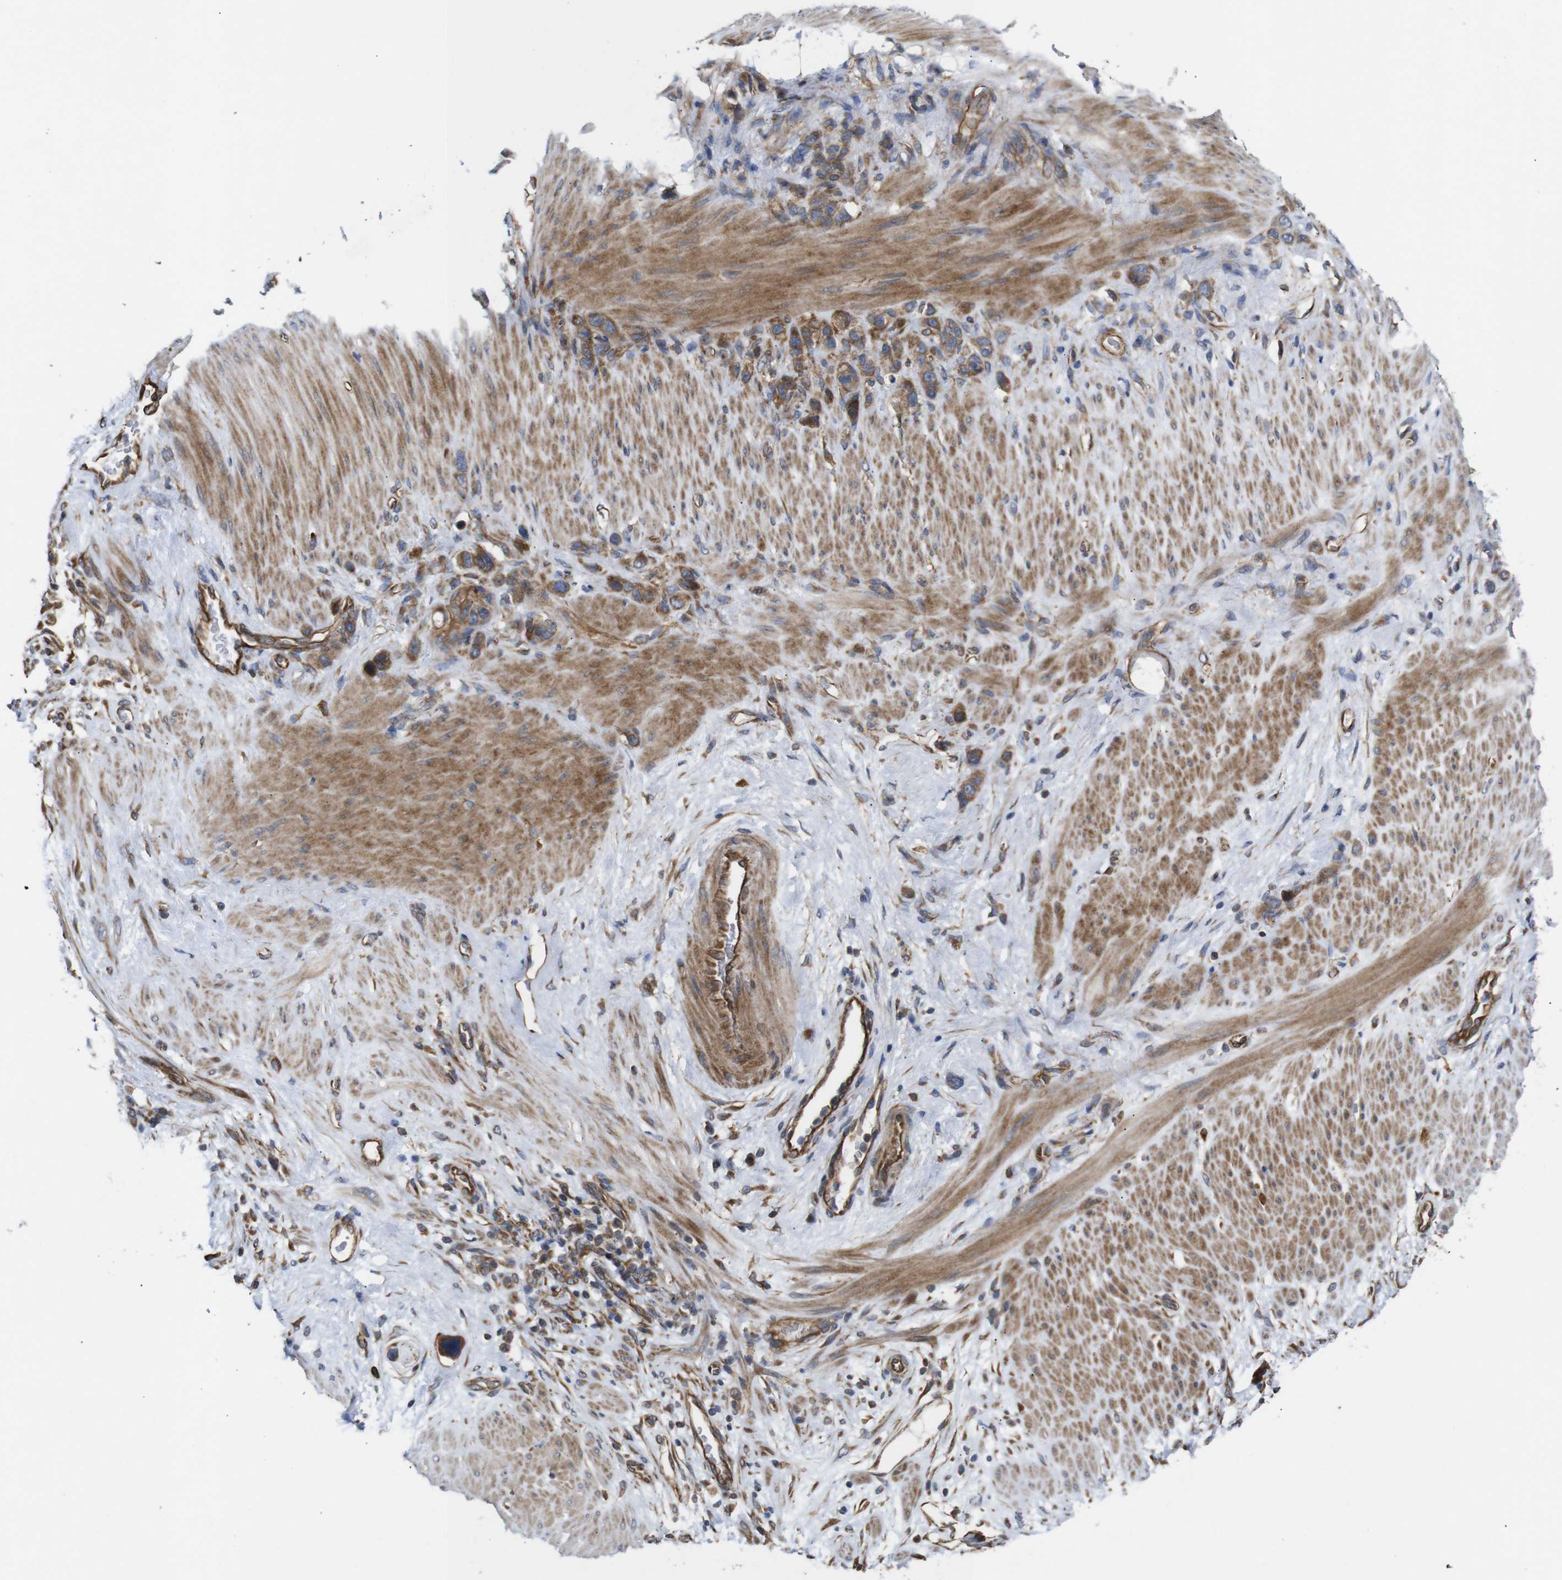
{"staining": {"intensity": "moderate", "quantity": ">75%", "location": "cytoplasmic/membranous"}, "tissue": "stomach cancer", "cell_type": "Tumor cells", "image_type": "cancer", "snomed": [{"axis": "morphology", "description": "Adenocarcinoma, NOS"}, {"axis": "morphology", "description": "Adenocarcinoma, High grade"}, {"axis": "topography", "description": "Stomach, upper"}, {"axis": "topography", "description": "Stomach, lower"}], "caption": "DAB (3,3'-diaminobenzidine) immunohistochemical staining of stomach cancer (adenocarcinoma (high-grade)) reveals moderate cytoplasmic/membranous protein expression in approximately >75% of tumor cells.", "gene": "POMK", "patient": {"sex": "female", "age": 65}}